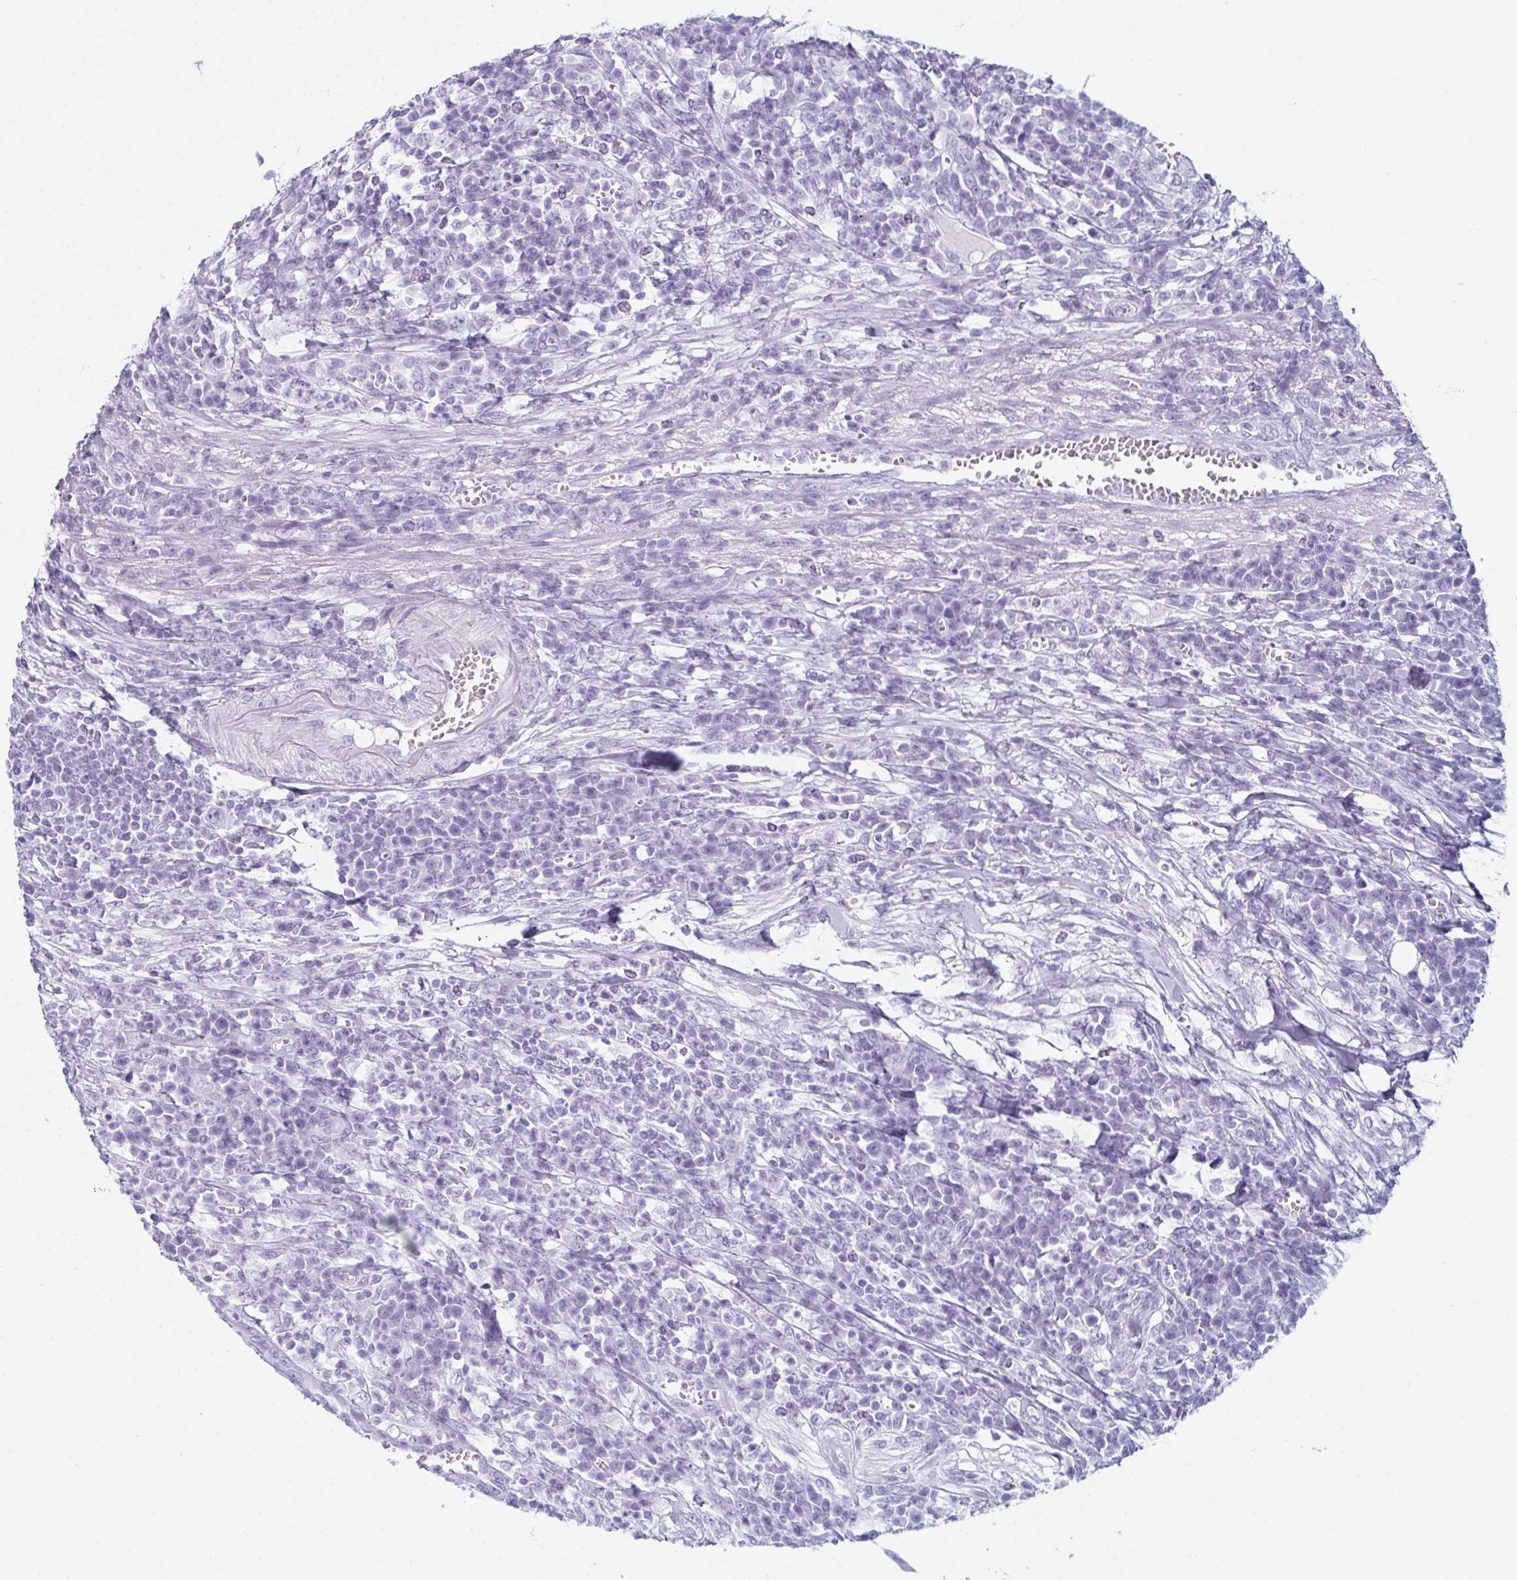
{"staining": {"intensity": "negative", "quantity": "none", "location": "none"}, "tissue": "colorectal cancer", "cell_type": "Tumor cells", "image_type": "cancer", "snomed": [{"axis": "morphology", "description": "Adenocarcinoma, NOS"}, {"axis": "topography", "description": "Colon"}], "caption": "Tumor cells are negative for protein expression in human colorectal cancer.", "gene": "ENKUR", "patient": {"sex": "male", "age": 65}}